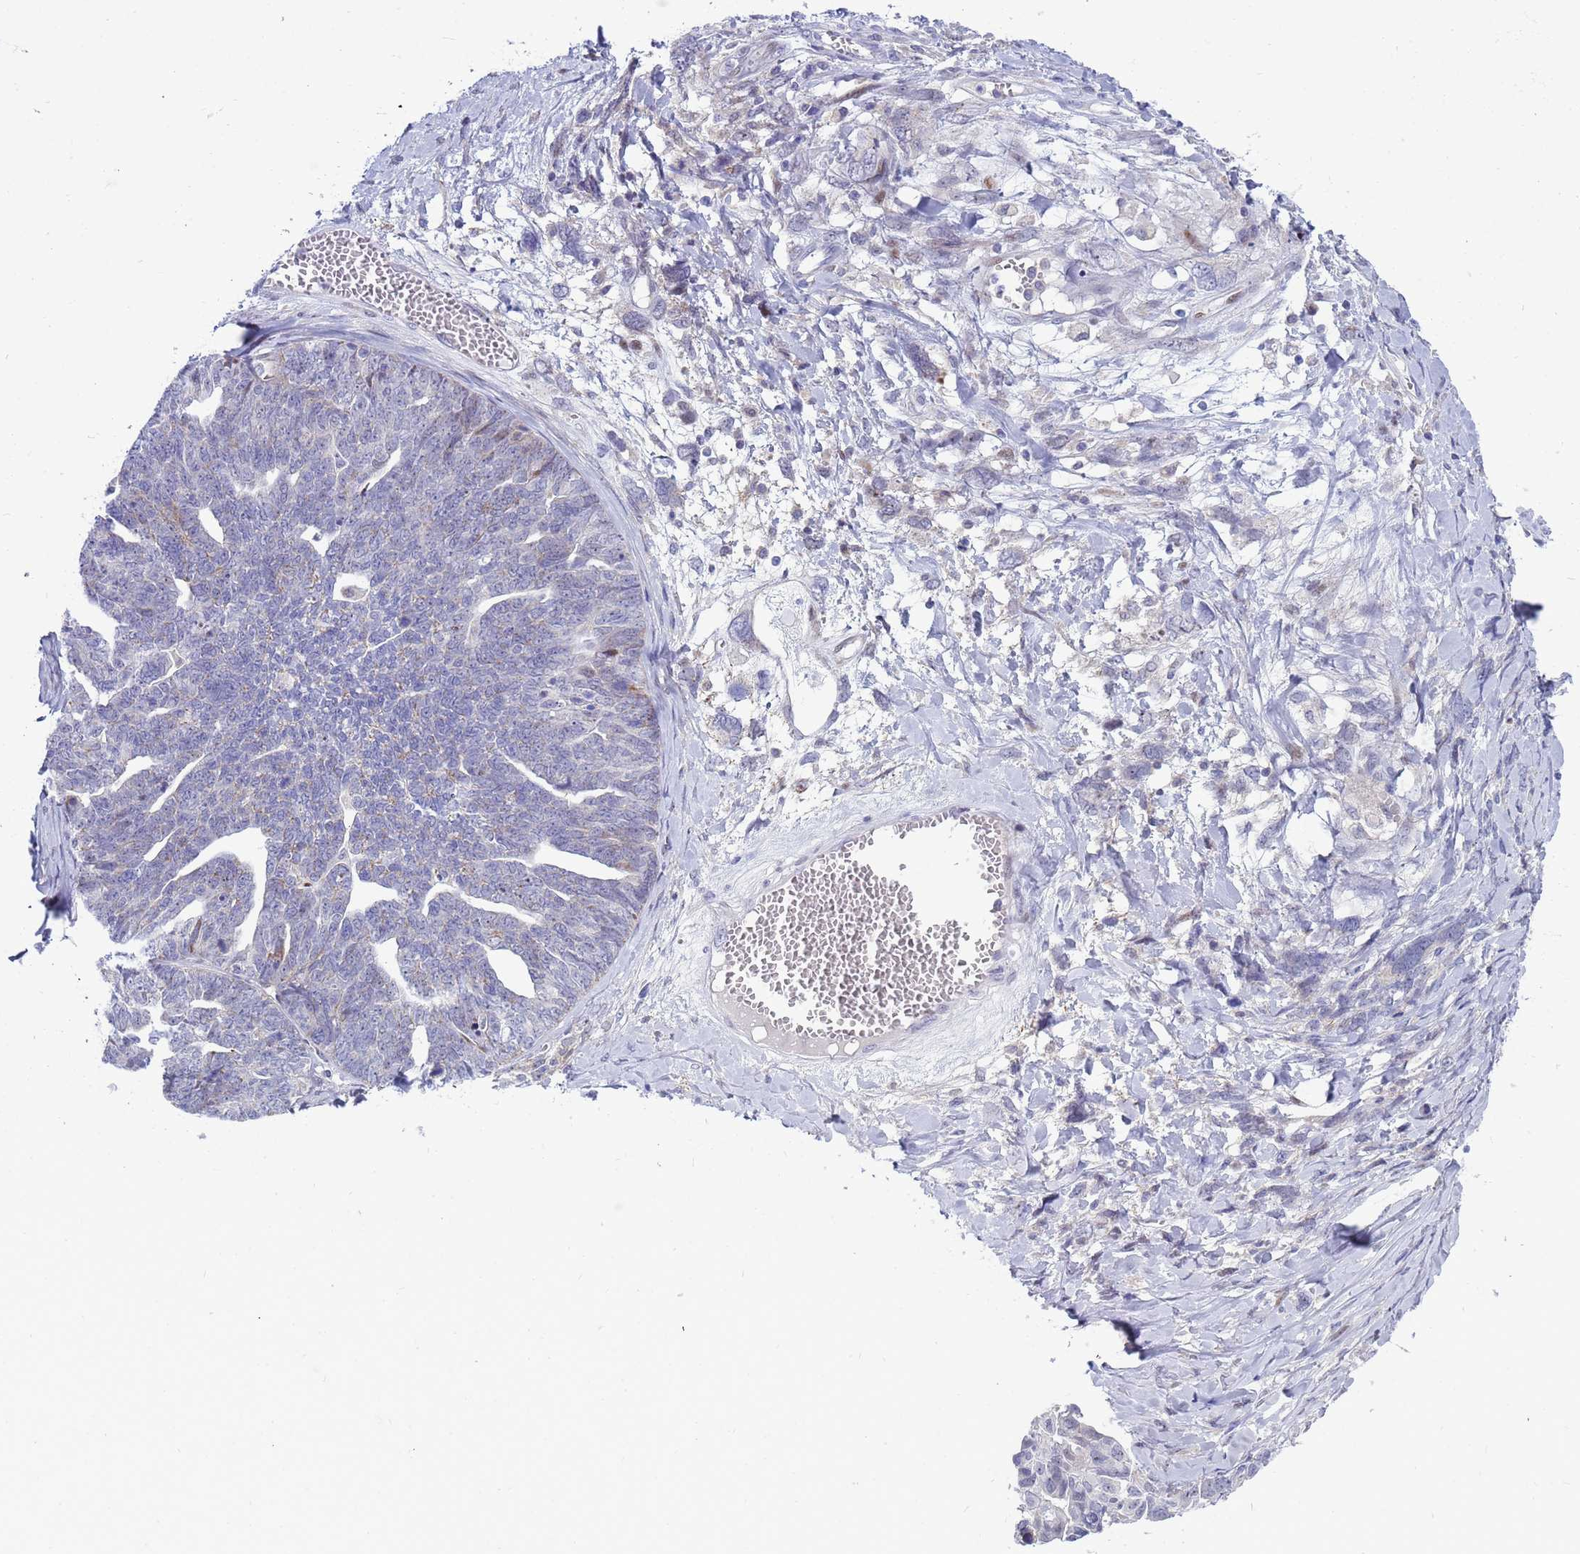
{"staining": {"intensity": "weak", "quantity": "<25%", "location": "nuclear"}, "tissue": "ovarian cancer", "cell_type": "Tumor cells", "image_type": "cancer", "snomed": [{"axis": "morphology", "description": "Cystadenocarcinoma, serous, NOS"}, {"axis": "topography", "description": "Ovary"}], "caption": "Immunohistochemistry (IHC) histopathology image of human serous cystadenocarcinoma (ovarian) stained for a protein (brown), which displays no positivity in tumor cells.", "gene": "LRATD1", "patient": {"sex": "female", "age": 79}}